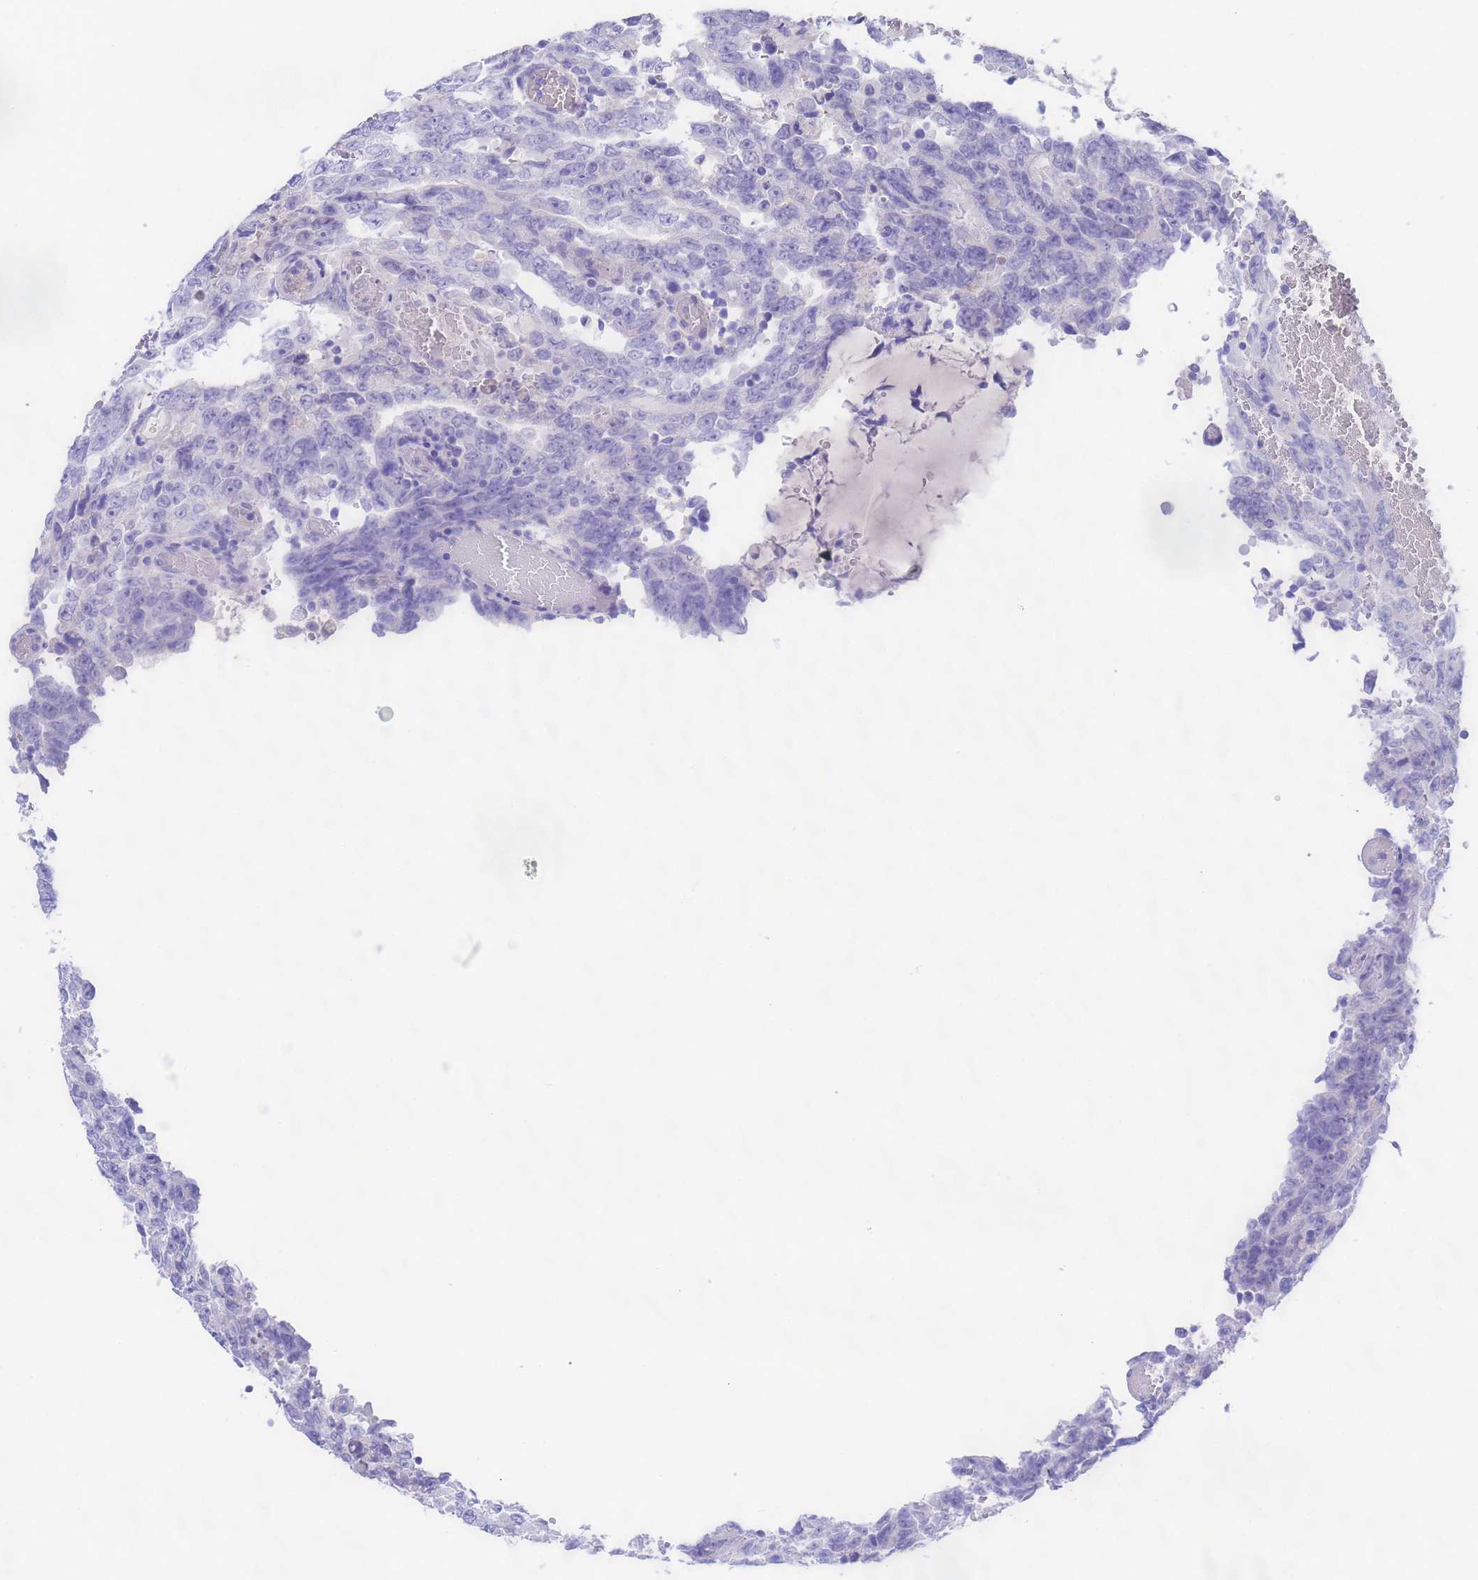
{"staining": {"intensity": "negative", "quantity": "none", "location": "none"}, "tissue": "testis cancer", "cell_type": "Tumor cells", "image_type": "cancer", "snomed": [{"axis": "morphology", "description": "Carcinoma, Embryonal, NOS"}, {"axis": "topography", "description": "Testis"}], "caption": "A photomicrograph of testis embryonal carcinoma stained for a protein displays no brown staining in tumor cells.", "gene": "USP38", "patient": {"sex": "male", "age": 26}}